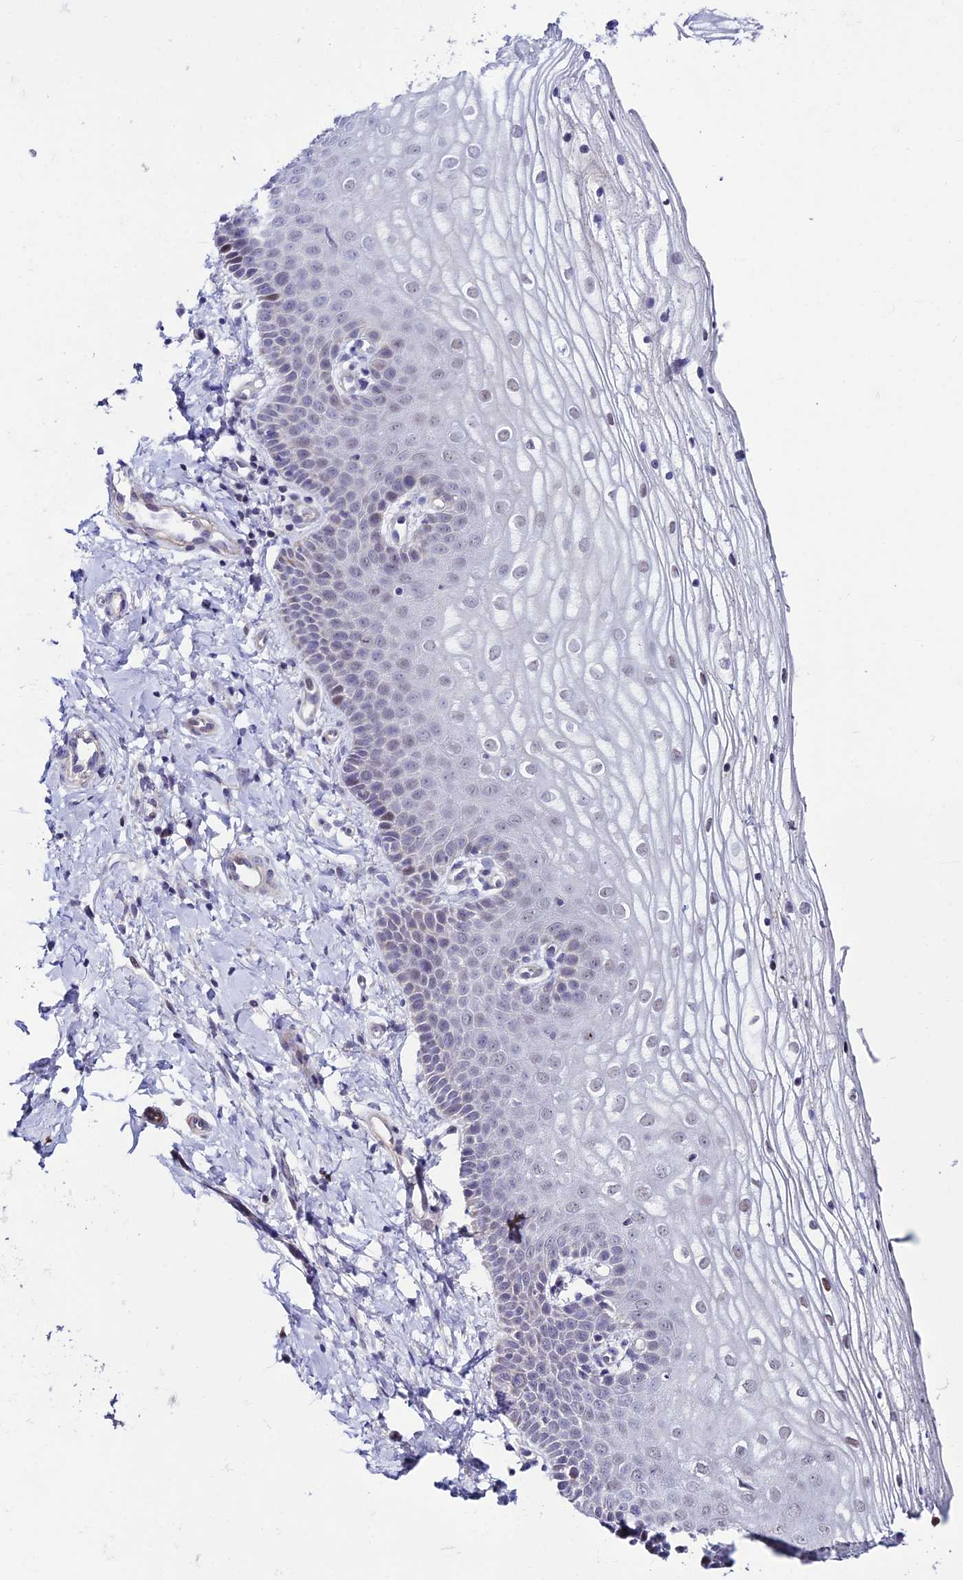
{"staining": {"intensity": "moderate", "quantity": "<25%", "location": "nuclear"}, "tissue": "vagina", "cell_type": "Squamous epithelial cells", "image_type": "normal", "snomed": [{"axis": "morphology", "description": "Normal tissue, NOS"}, {"axis": "topography", "description": "Vagina"}], "caption": "Approximately <25% of squamous epithelial cells in normal human vagina demonstrate moderate nuclear protein expression as visualized by brown immunohistochemical staining.", "gene": "COL6A6", "patient": {"sex": "female", "age": 68}}